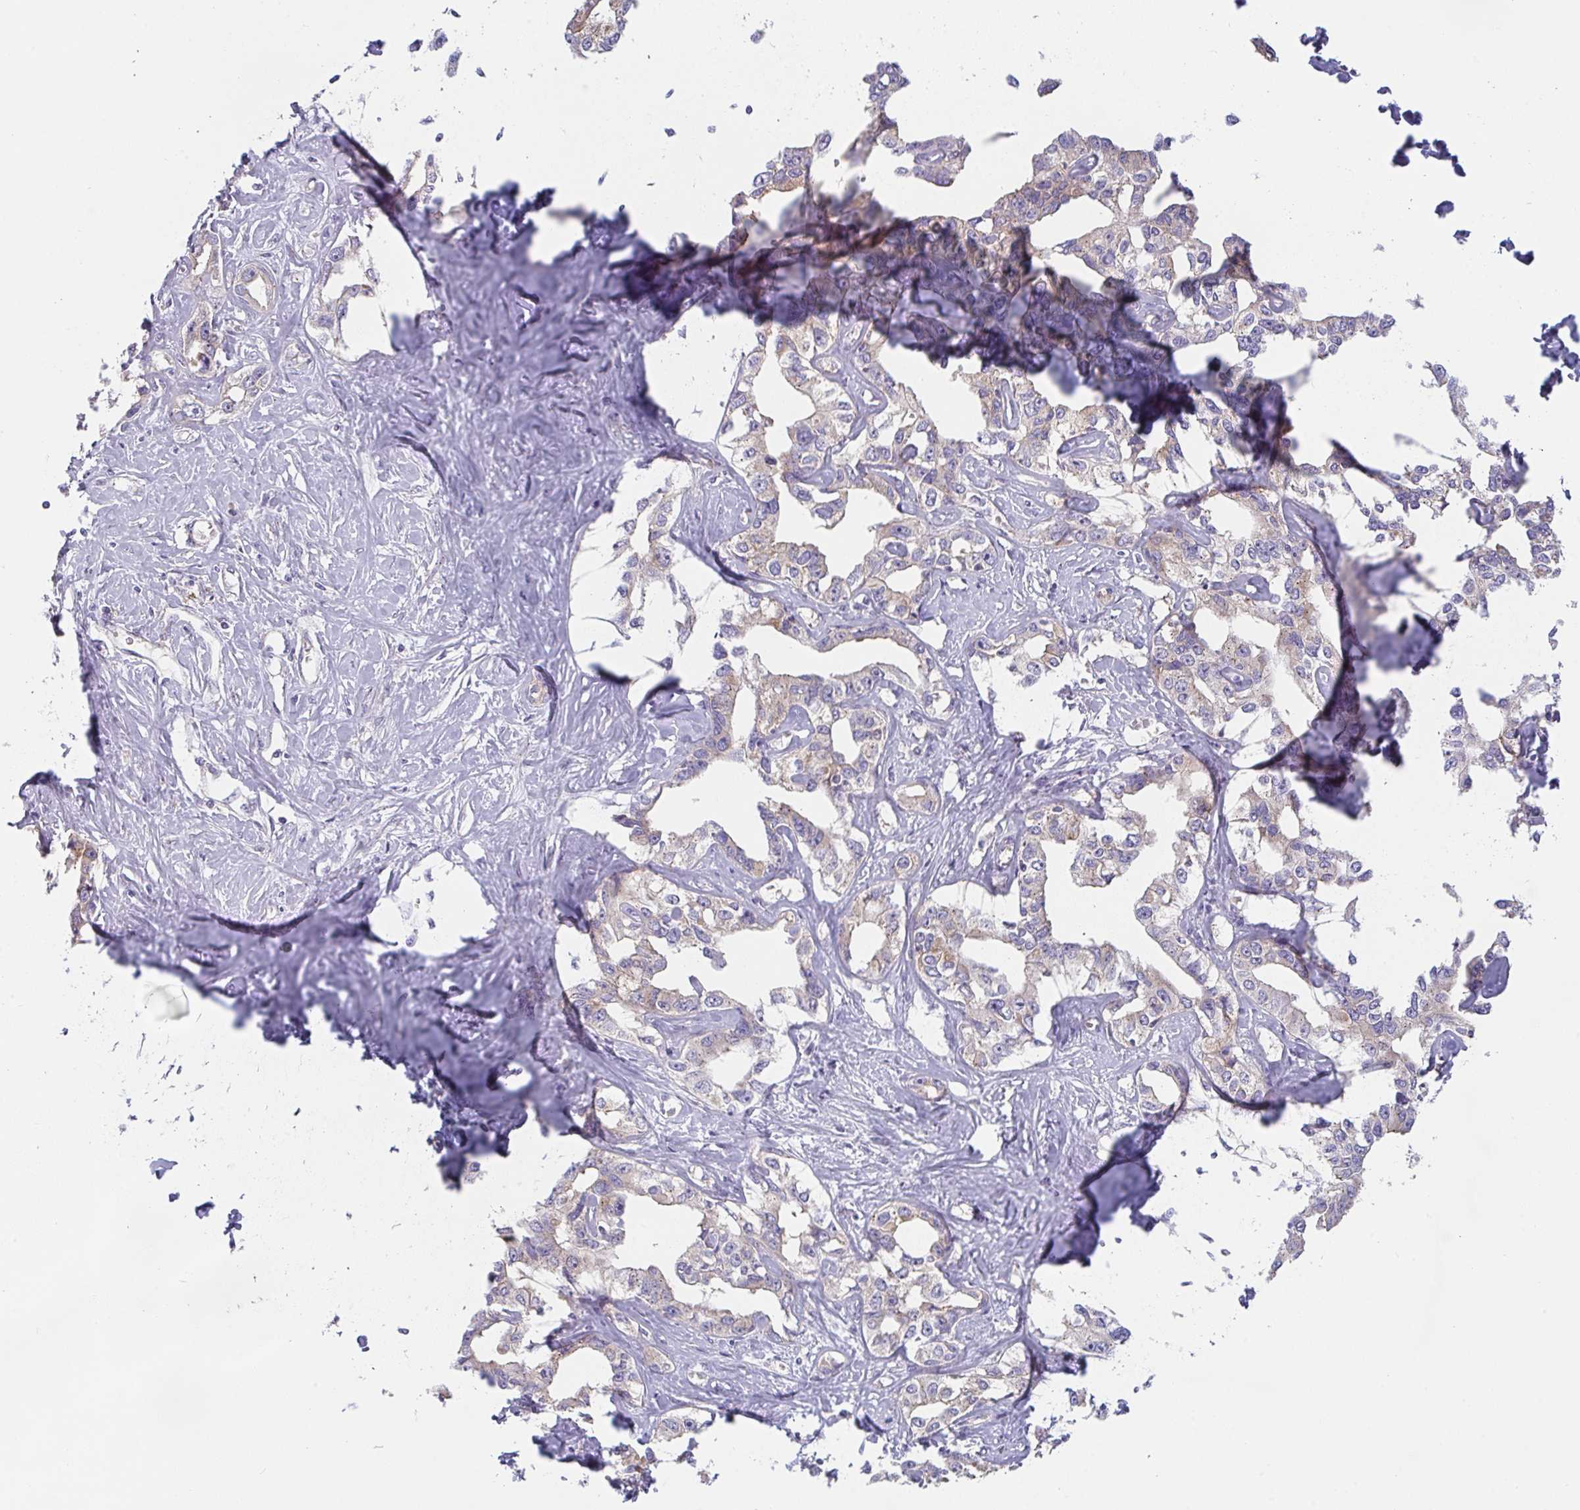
{"staining": {"intensity": "weak", "quantity": "<25%", "location": "cytoplasmic/membranous"}, "tissue": "liver cancer", "cell_type": "Tumor cells", "image_type": "cancer", "snomed": [{"axis": "morphology", "description": "Cholangiocarcinoma"}, {"axis": "topography", "description": "Liver"}], "caption": "Immunohistochemistry of human liver cancer demonstrates no positivity in tumor cells.", "gene": "SNX5", "patient": {"sex": "male", "age": 59}}